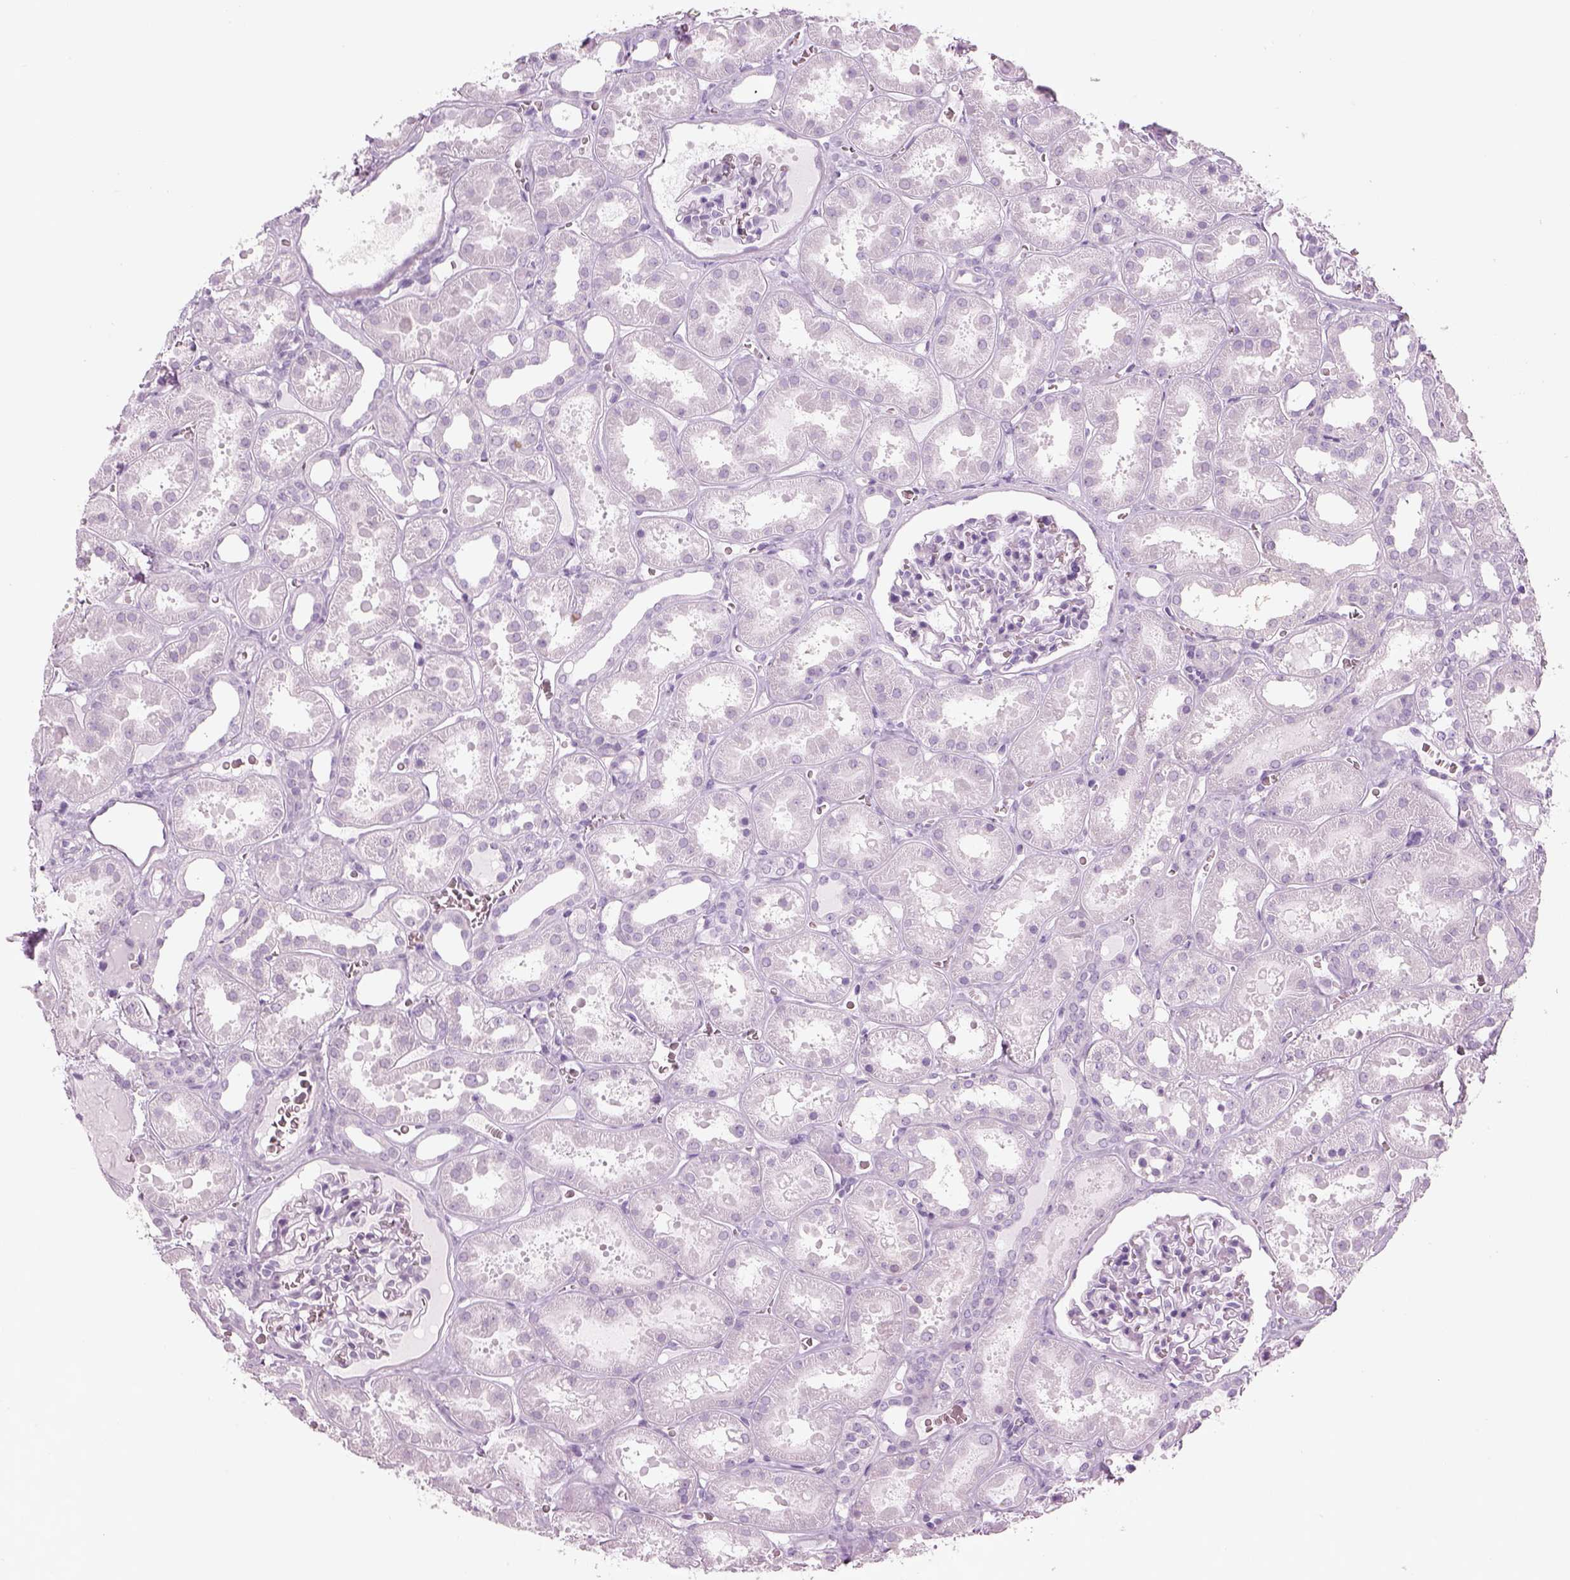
{"staining": {"intensity": "negative", "quantity": "none", "location": "none"}, "tissue": "kidney", "cell_type": "Cells in glomeruli", "image_type": "normal", "snomed": [{"axis": "morphology", "description": "Normal tissue, NOS"}, {"axis": "topography", "description": "Kidney"}], "caption": "Protein analysis of unremarkable kidney shows no significant expression in cells in glomeruli. (IHC, brightfield microscopy, high magnification).", "gene": "SAG", "patient": {"sex": "female", "age": 41}}